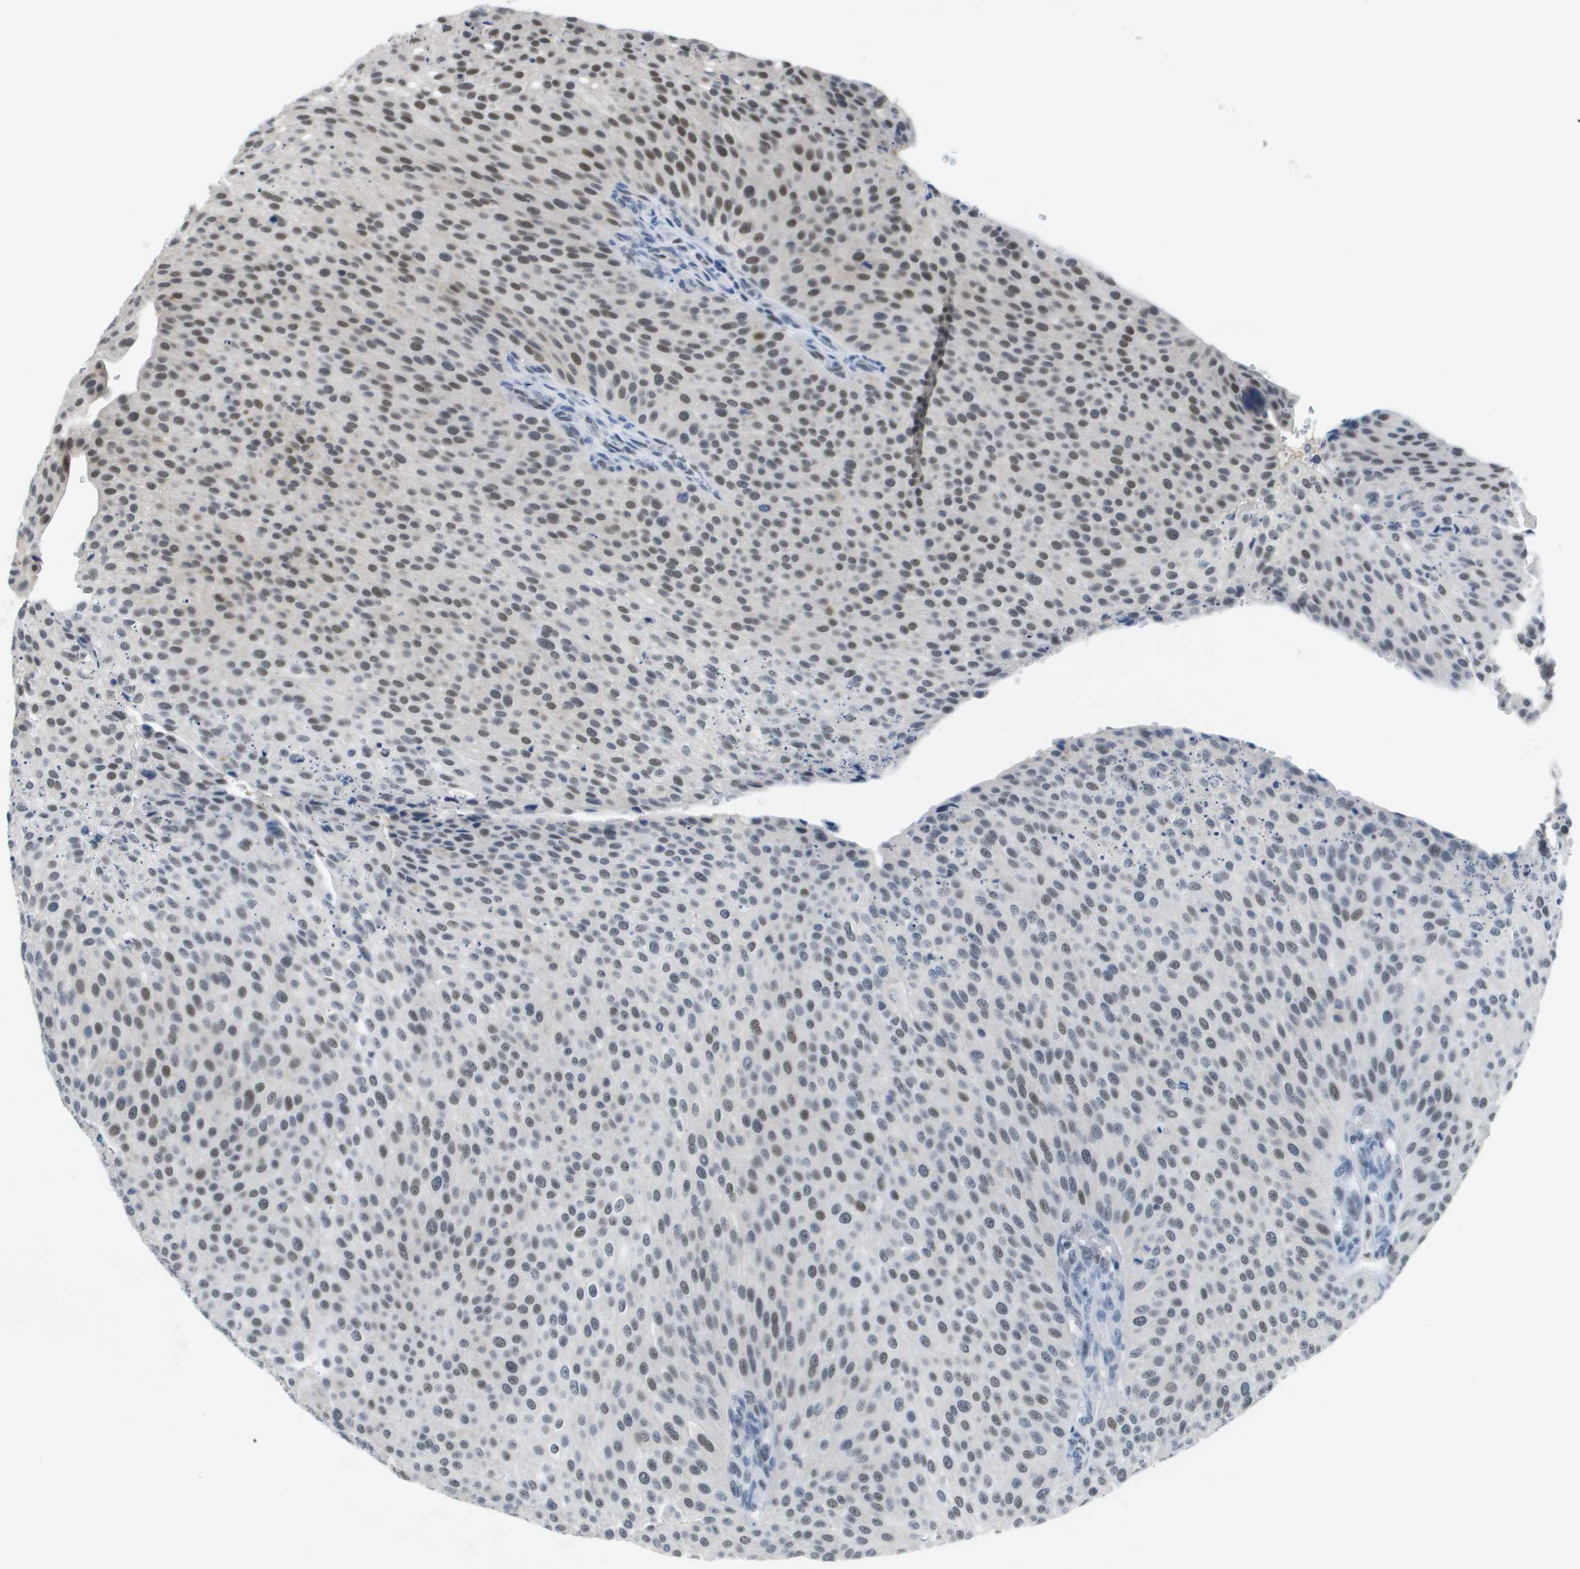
{"staining": {"intensity": "moderate", "quantity": "25%-75%", "location": "nuclear"}, "tissue": "urothelial cancer", "cell_type": "Tumor cells", "image_type": "cancer", "snomed": [{"axis": "morphology", "description": "Urothelial carcinoma, Low grade"}, {"axis": "topography", "description": "Smooth muscle"}, {"axis": "topography", "description": "Urinary bladder"}], "caption": "There is medium levels of moderate nuclear expression in tumor cells of urothelial carcinoma (low-grade), as demonstrated by immunohistochemical staining (brown color).", "gene": "TP53RK", "patient": {"sex": "male", "age": 60}}